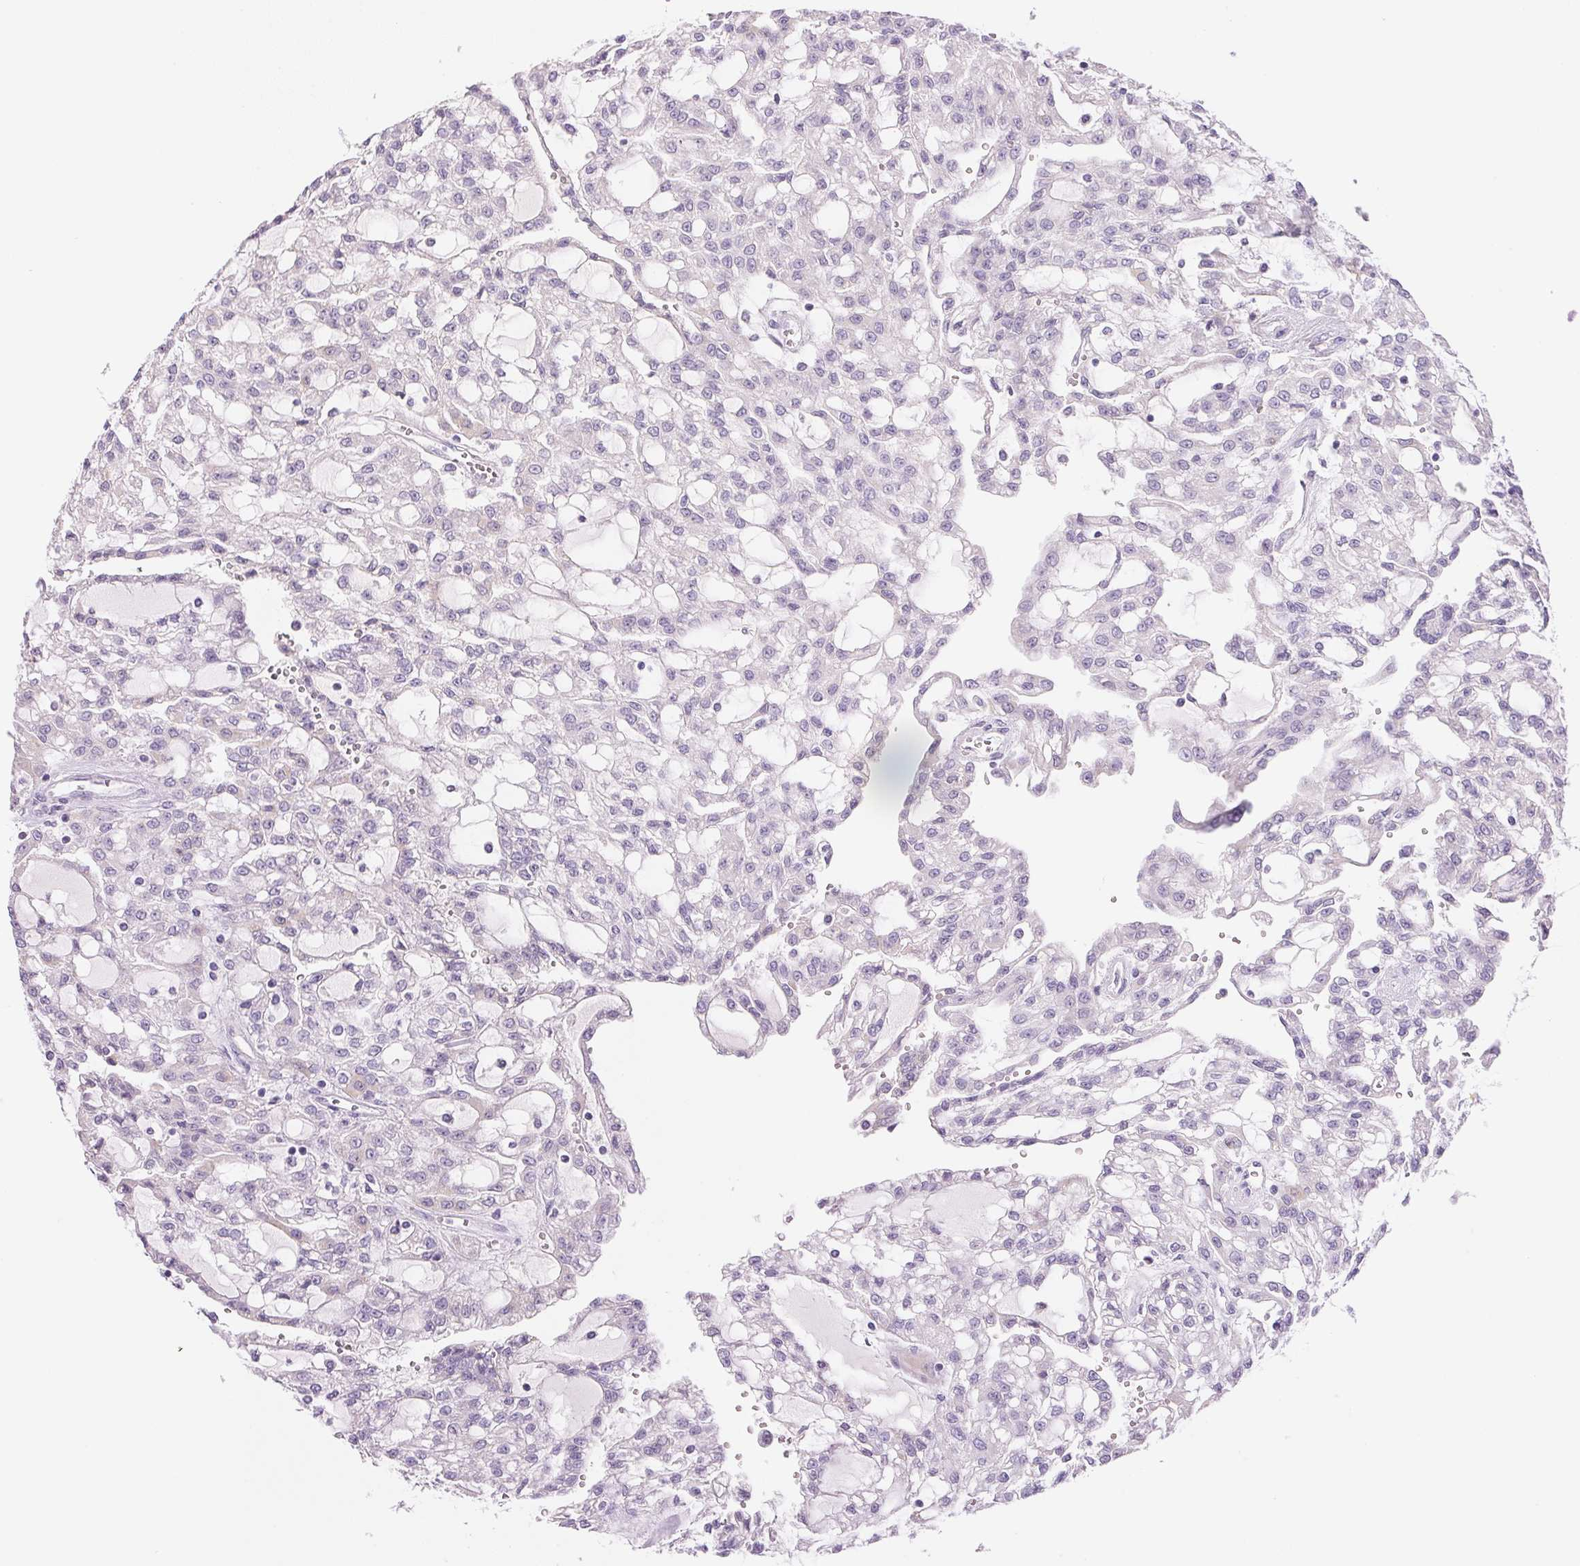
{"staining": {"intensity": "negative", "quantity": "none", "location": "none"}, "tissue": "renal cancer", "cell_type": "Tumor cells", "image_type": "cancer", "snomed": [{"axis": "morphology", "description": "Adenocarcinoma, NOS"}, {"axis": "topography", "description": "Kidney"}], "caption": "Immunohistochemistry (IHC) micrograph of neoplastic tissue: human renal cancer stained with DAB demonstrates no significant protein expression in tumor cells.", "gene": "CYP11B1", "patient": {"sex": "male", "age": 63}}